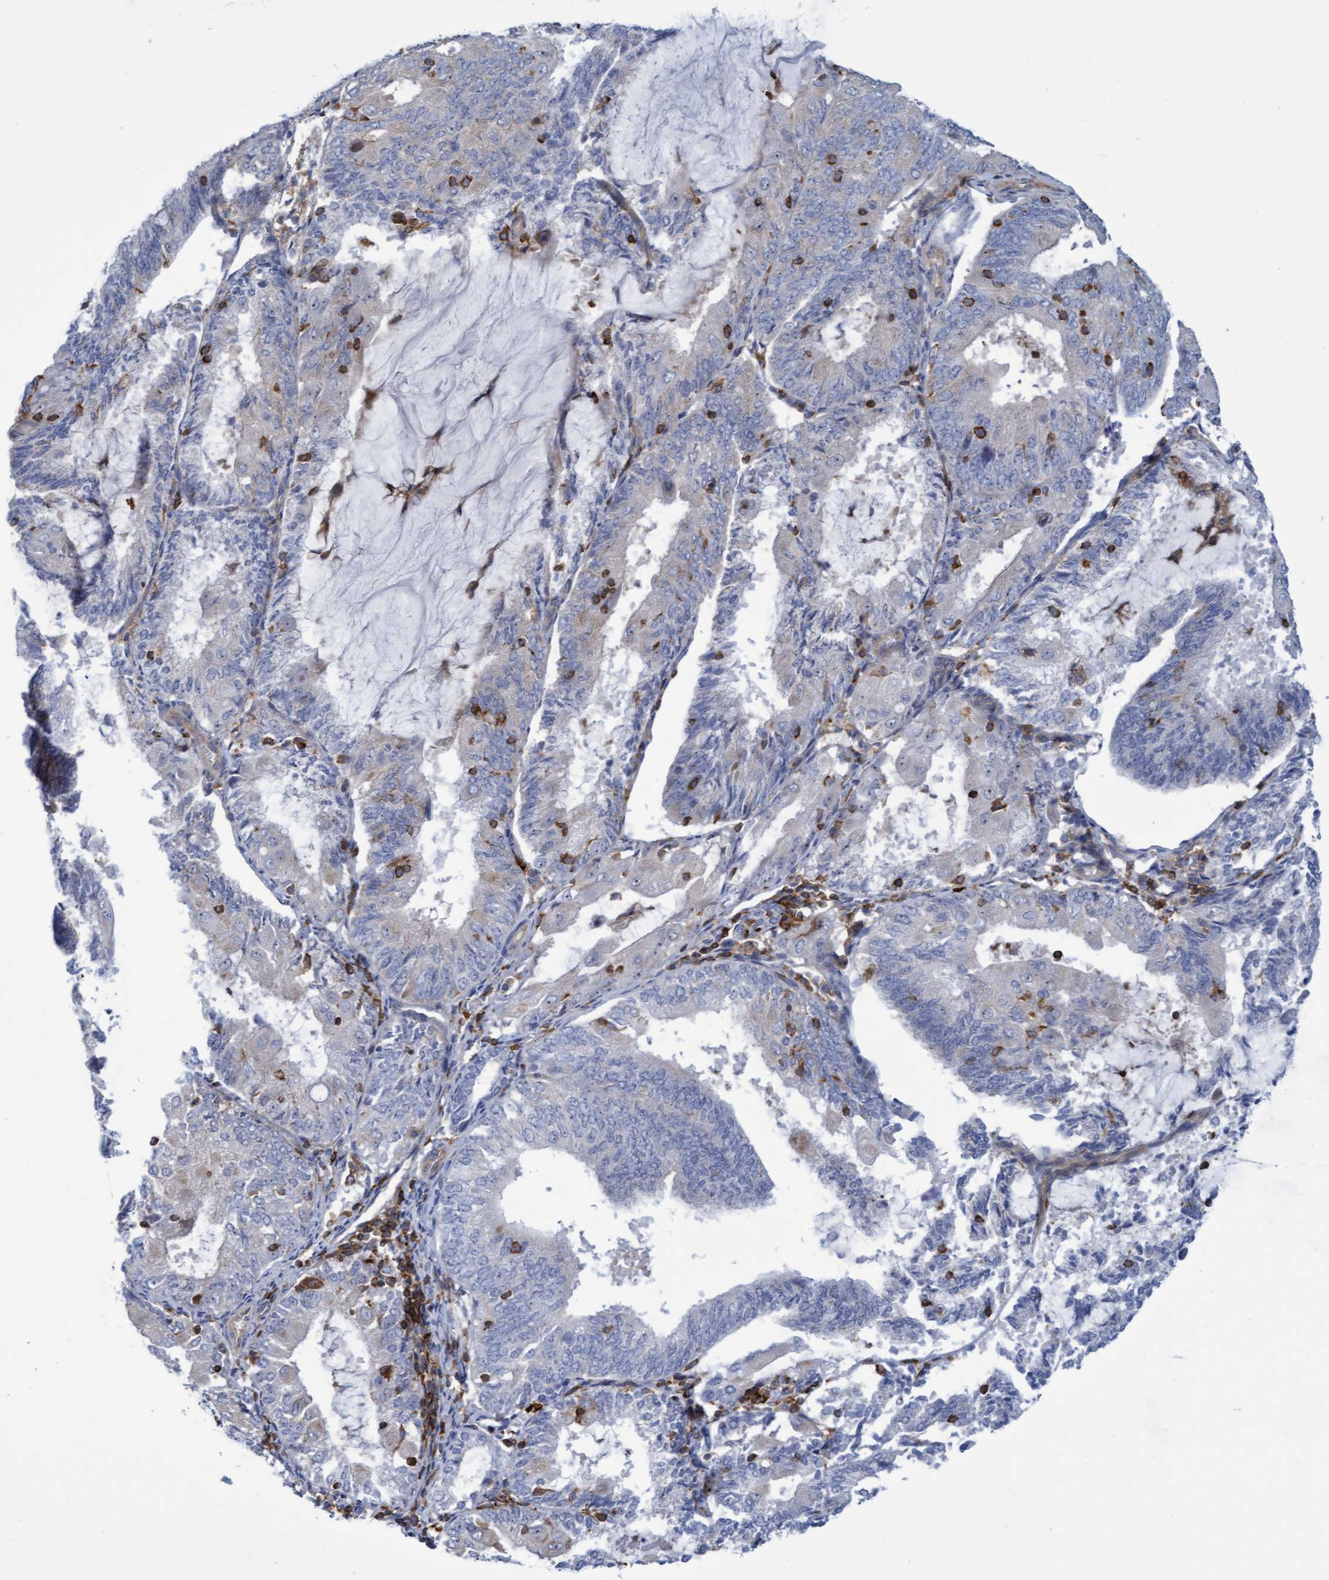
{"staining": {"intensity": "negative", "quantity": "none", "location": "none"}, "tissue": "endometrial cancer", "cell_type": "Tumor cells", "image_type": "cancer", "snomed": [{"axis": "morphology", "description": "Adenocarcinoma, NOS"}, {"axis": "topography", "description": "Endometrium"}], "caption": "High magnification brightfield microscopy of endometrial adenocarcinoma stained with DAB (3,3'-diaminobenzidine) (brown) and counterstained with hematoxylin (blue): tumor cells show no significant expression.", "gene": "FNBP1", "patient": {"sex": "female", "age": 81}}